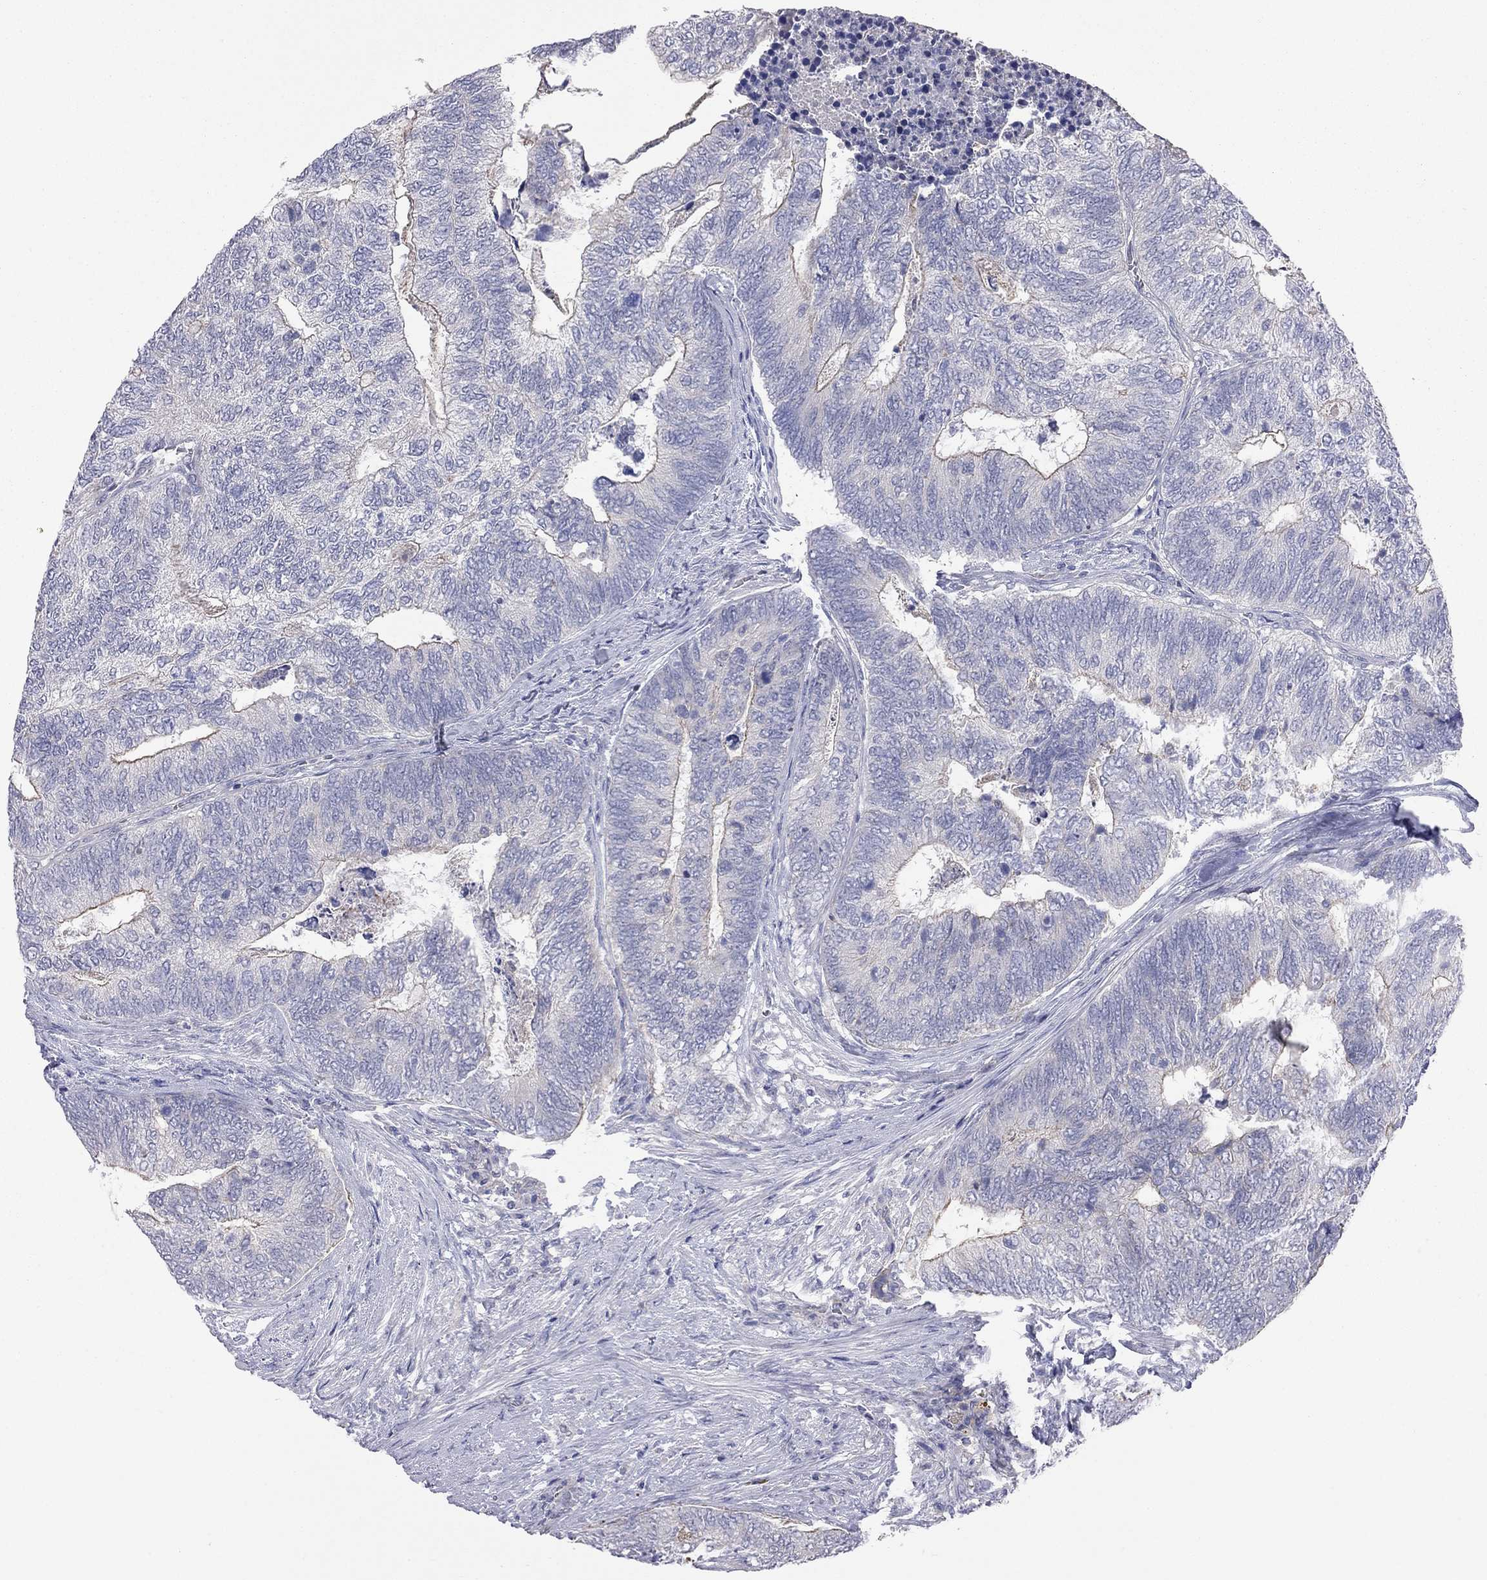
{"staining": {"intensity": "moderate", "quantity": "<25%", "location": "cytoplasmic/membranous"}, "tissue": "colorectal cancer", "cell_type": "Tumor cells", "image_type": "cancer", "snomed": [{"axis": "morphology", "description": "Adenocarcinoma, NOS"}, {"axis": "topography", "description": "Colon"}], "caption": "There is low levels of moderate cytoplasmic/membranous expression in tumor cells of colorectal adenocarcinoma, as demonstrated by immunohistochemical staining (brown color).", "gene": "KCNB1", "patient": {"sex": "female", "age": 67}}